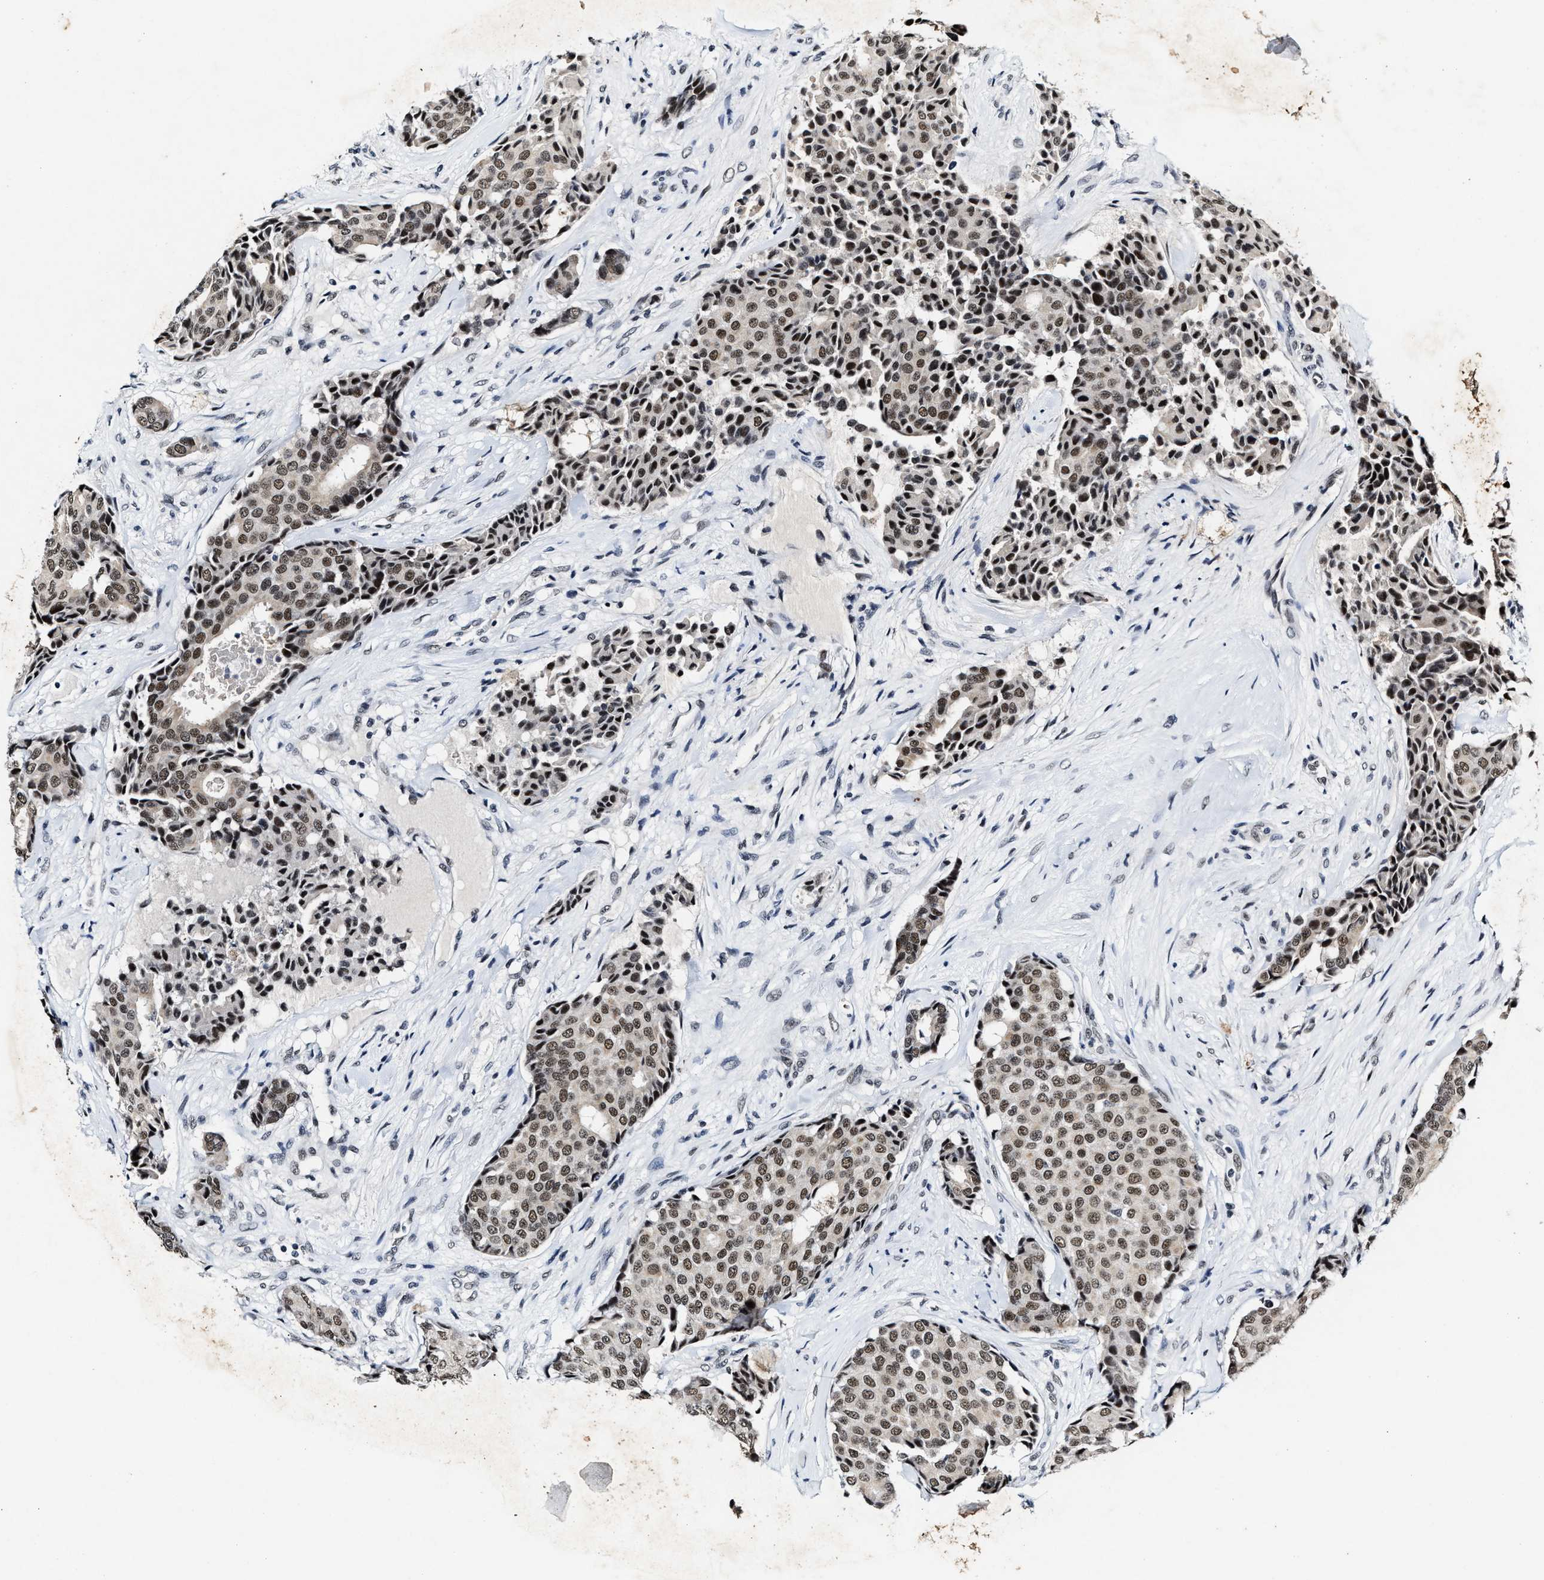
{"staining": {"intensity": "moderate", "quantity": ">75%", "location": "nuclear"}, "tissue": "breast cancer", "cell_type": "Tumor cells", "image_type": "cancer", "snomed": [{"axis": "morphology", "description": "Duct carcinoma"}, {"axis": "topography", "description": "Breast"}], "caption": "Immunohistochemical staining of human invasive ductal carcinoma (breast) demonstrates medium levels of moderate nuclear protein positivity in approximately >75% of tumor cells.", "gene": "INIP", "patient": {"sex": "female", "age": 75}}